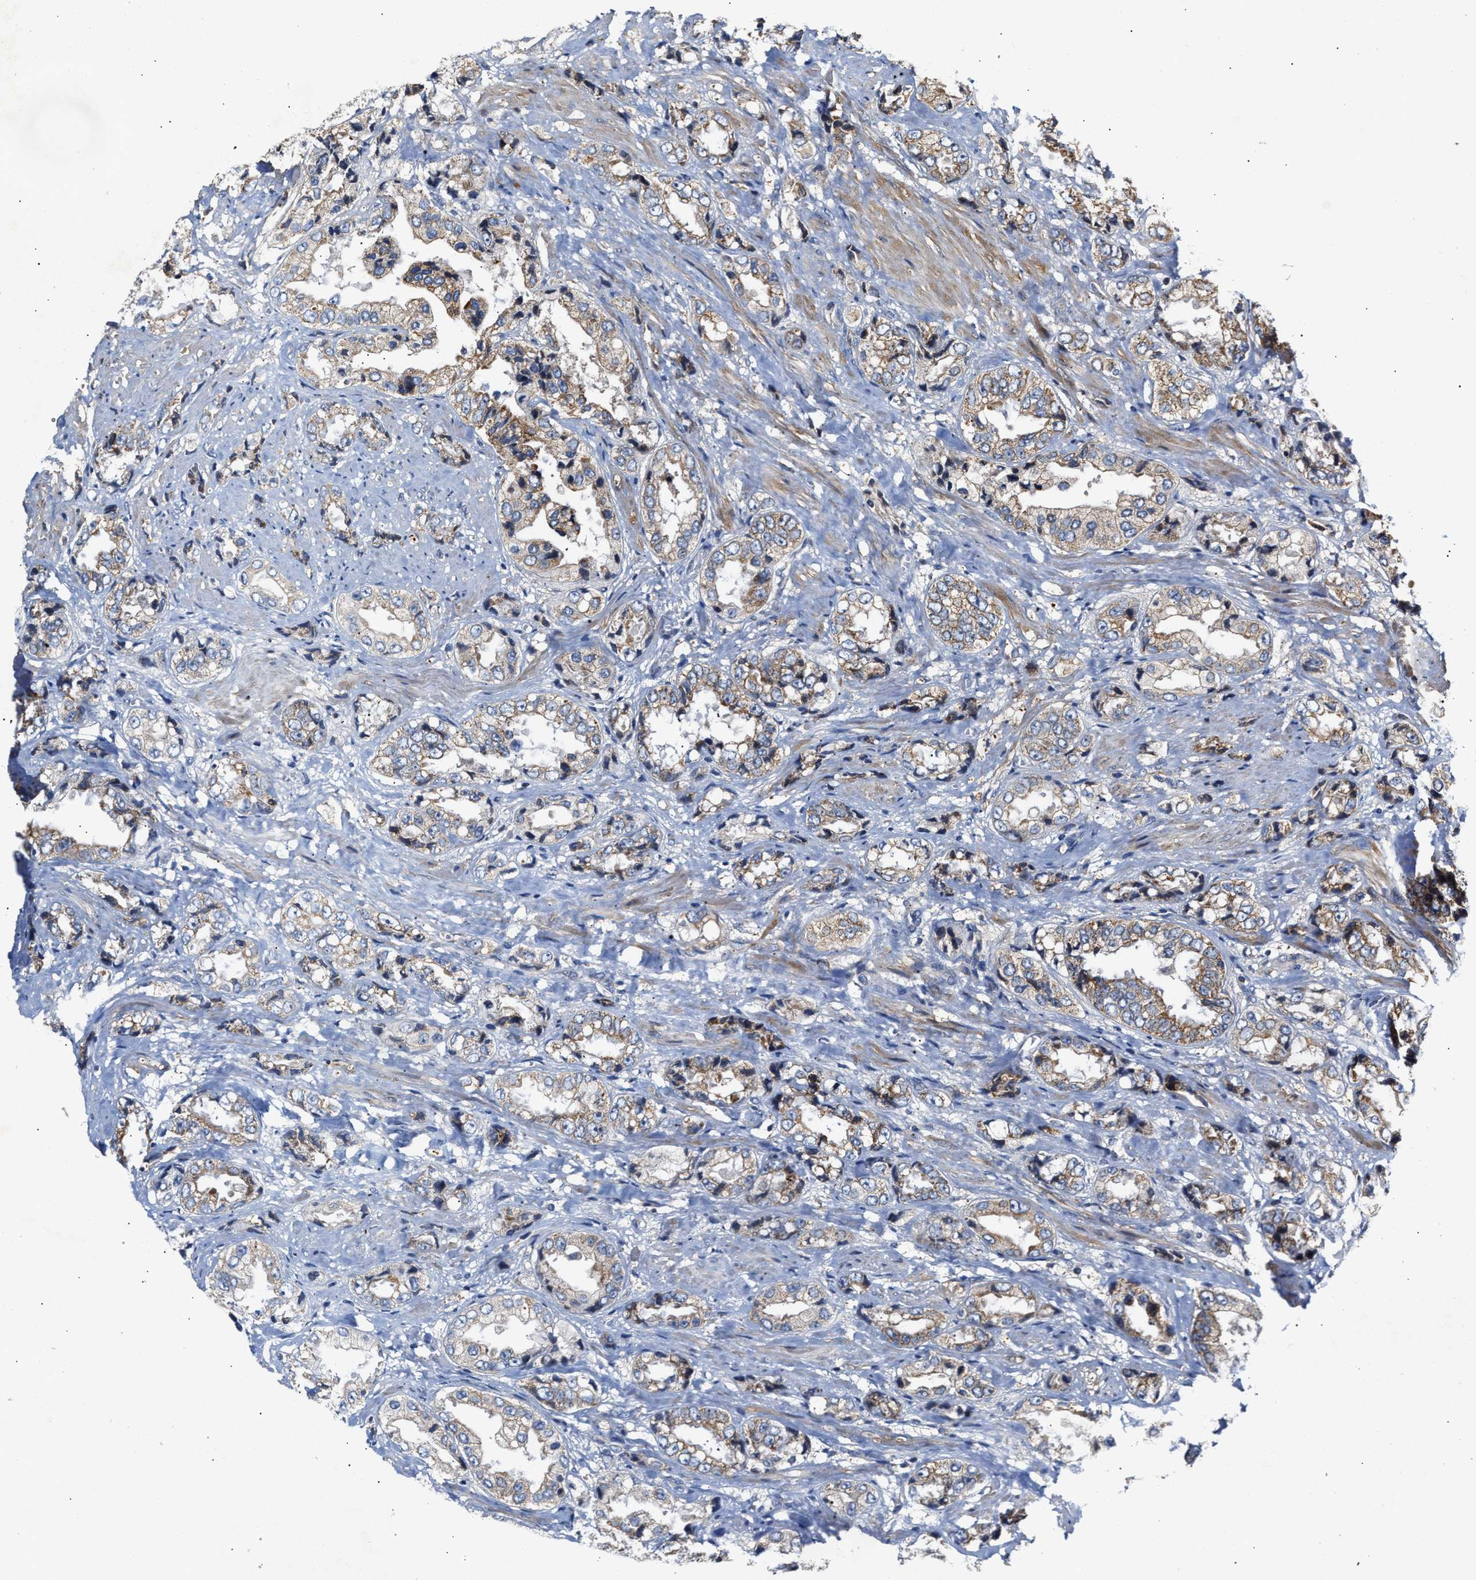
{"staining": {"intensity": "moderate", "quantity": "25%-75%", "location": "cytoplasmic/membranous"}, "tissue": "prostate cancer", "cell_type": "Tumor cells", "image_type": "cancer", "snomed": [{"axis": "morphology", "description": "Adenocarcinoma, High grade"}, {"axis": "topography", "description": "Prostate"}], "caption": "Prostate cancer tissue displays moderate cytoplasmic/membranous staining in about 25%-75% of tumor cells, visualized by immunohistochemistry. Nuclei are stained in blue.", "gene": "MALSU1", "patient": {"sex": "male", "age": 61}}